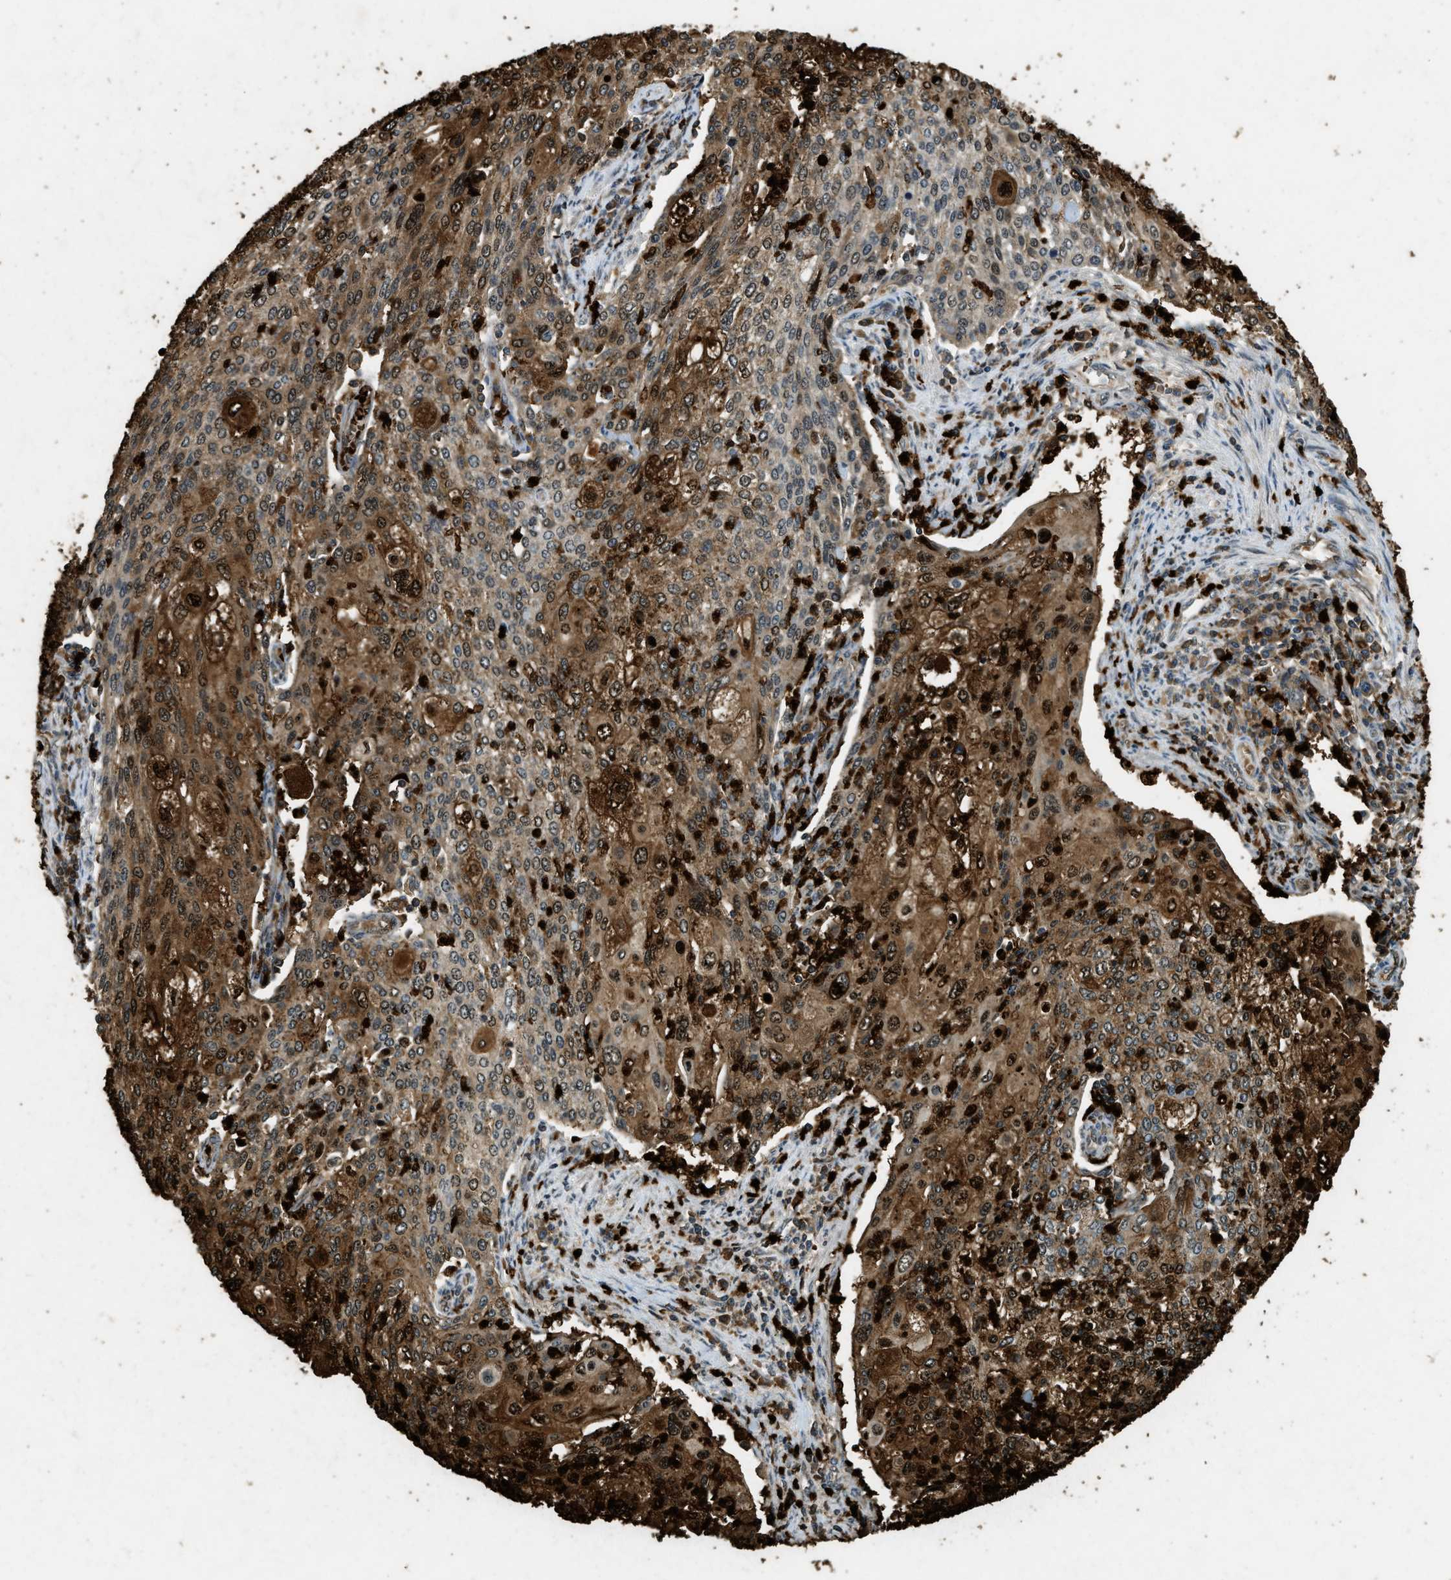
{"staining": {"intensity": "strong", "quantity": ">75%", "location": "cytoplasmic/membranous,nuclear"}, "tissue": "cervical cancer", "cell_type": "Tumor cells", "image_type": "cancer", "snomed": [{"axis": "morphology", "description": "Squamous cell carcinoma, NOS"}, {"axis": "topography", "description": "Cervix"}], "caption": "Immunohistochemistry (IHC) (DAB (3,3'-diaminobenzidine)) staining of cervical squamous cell carcinoma displays strong cytoplasmic/membranous and nuclear protein expression in approximately >75% of tumor cells.", "gene": "RNF141", "patient": {"sex": "female", "age": 40}}